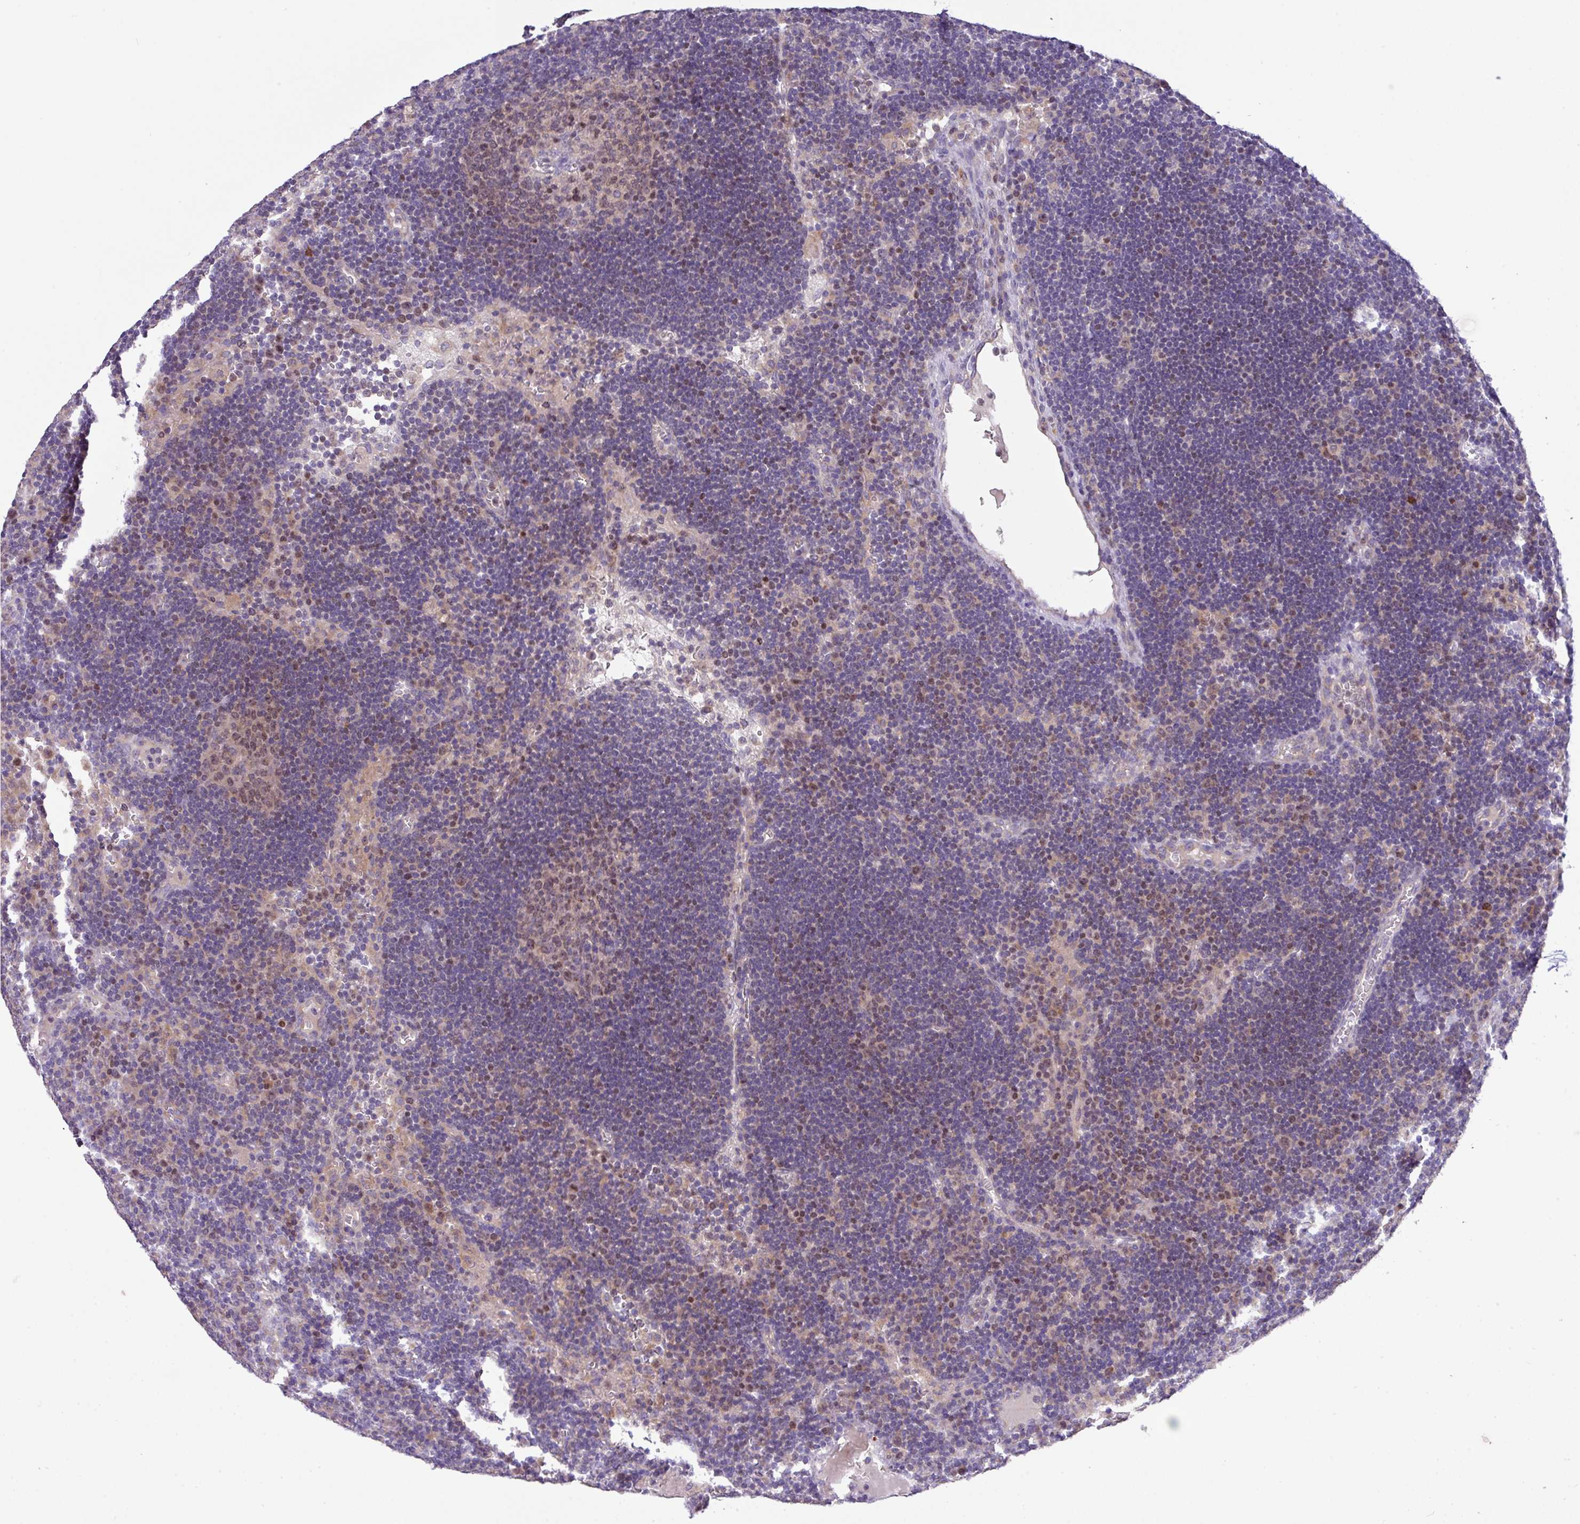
{"staining": {"intensity": "moderate", "quantity": ">75%", "location": "cytoplasmic/membranous,nuclear"}, "tissue": "lymph node", "cell_type": "Germinal center cells", "image_type": "normal", "snomed": [{"axis": "morphology", "description": "Normal tissue, NOS"}, {"axis": "topography", "description": "Lymph node"}], "caption": "Protein staining shows moderate cytoplasmic/membranous,nuclear positivity in approximately >75% of germinal center cells in benign lymph node.", "gene": "ZNF394", "patient": {"sex": "male", "age": 62}}